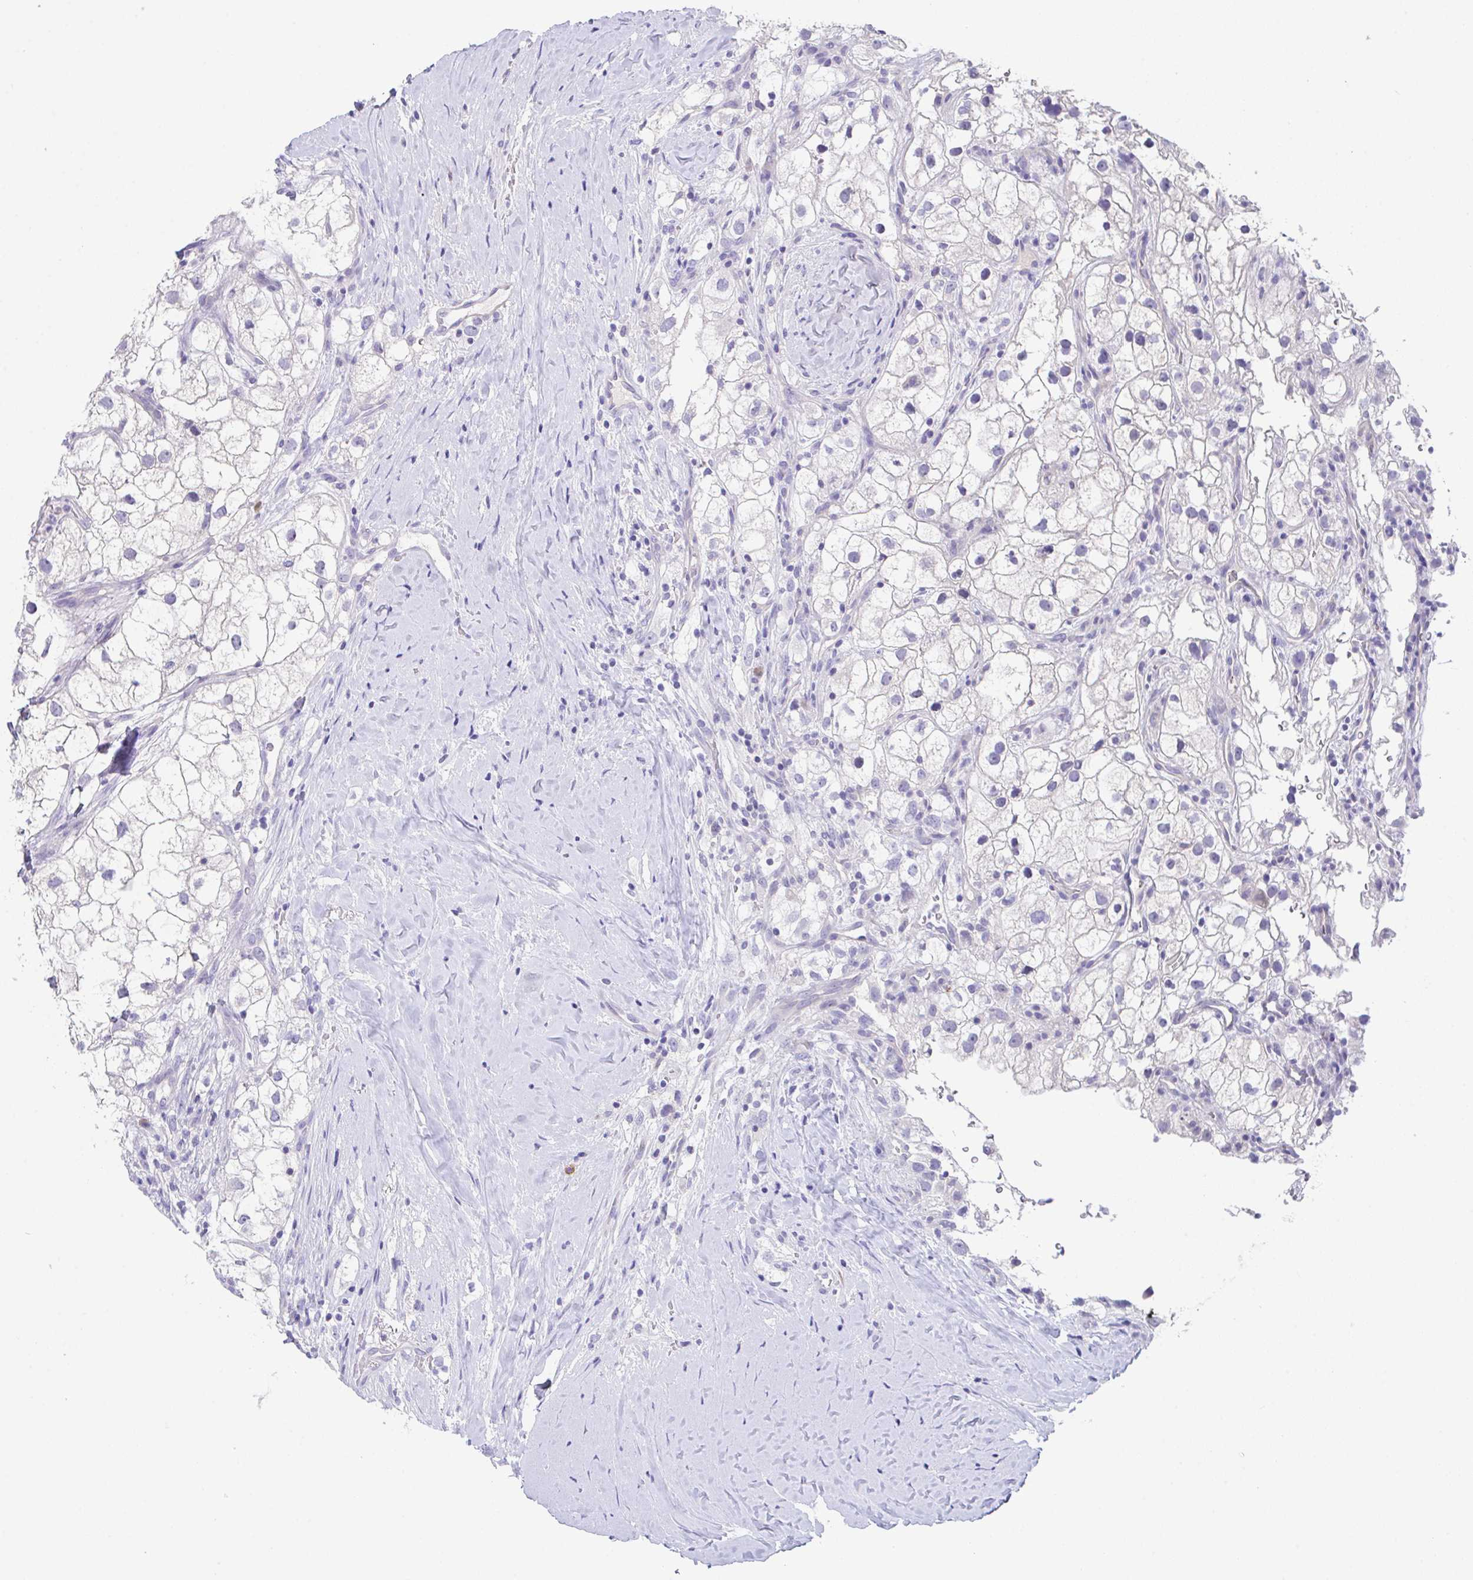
{"staining": {"intensity": "negative", "quantity": "none", "location": "none"}, "tissue": "renal cancer", "cell_type": "Tumor cells", "image_type": "cancer", "snomed": [{"axis": "morphology", "description": "Adenocarcinoma, NOS"}, {"axis": "topography", "description": "Kidney"}], "caption": "Renal cancer (adenocarcinoma) was stained to show a protein in brown. There is no significant positivity in tumor cells.", "gene": "HACD4", "patient": {"sex": "male", "age": 59}}